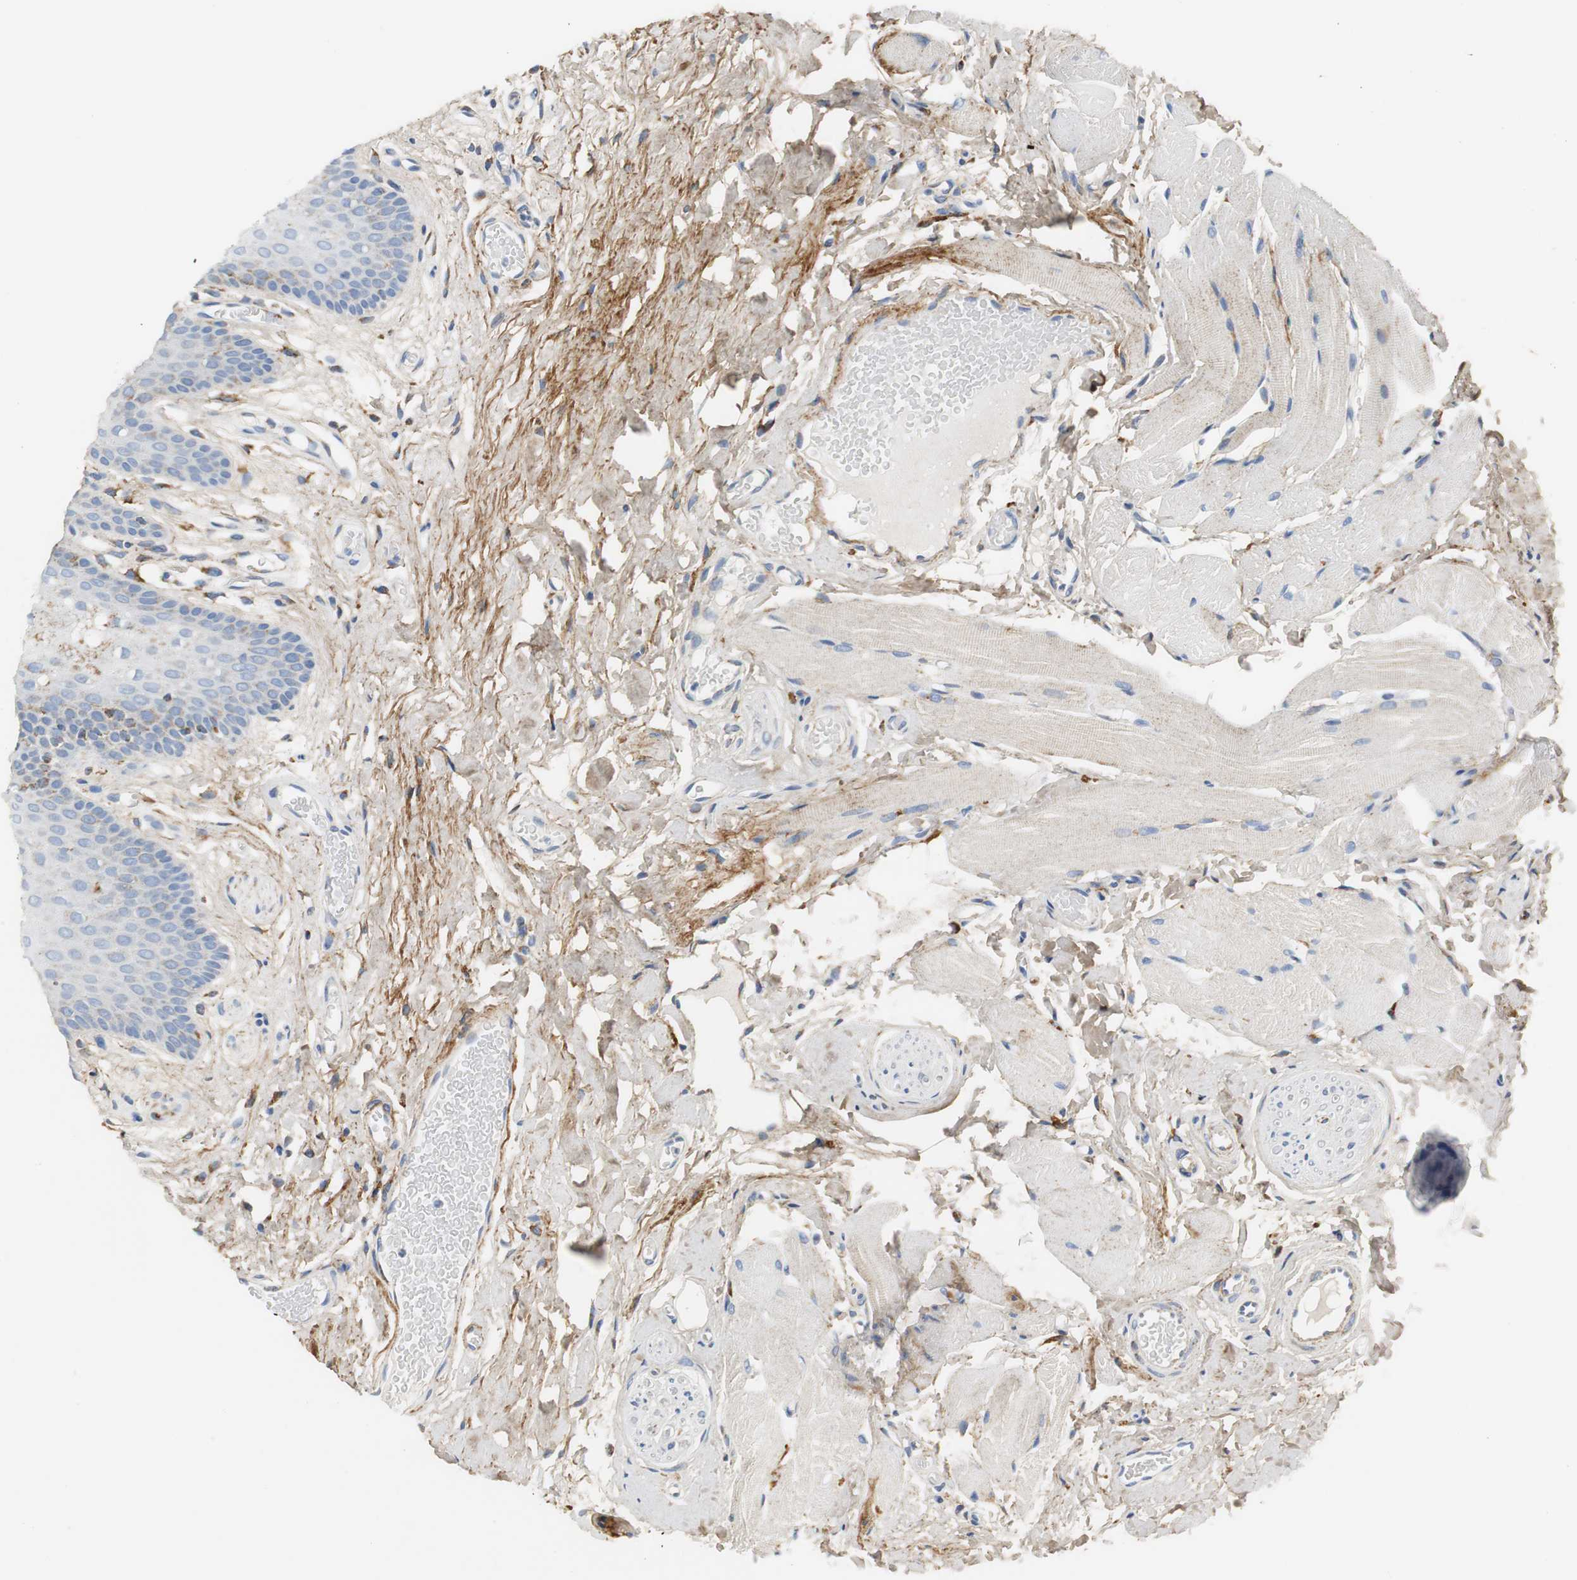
{"staining": {"intensity": "moderate", "quantity": "<25%", "location": "cytoplasmic/membranous"}, "tissue": "oral mucosa", "cell_type": "Squamous epithelial cells", "image_type": "normal", "snomed": [{"axis": "morphology", "description": "Normal tissue, NOS"}, {"axis": "topography", "description": "Oral tissue"}], "caption": "IHC photomicrograph of normal oral mucosa: oral mucosa stained using IHC reveals low levels of moderate protein expression localized specifically in the cytoplasmic/membranous of squamous epithelial cells, appearing as a cytoplasmic/membranous brown color.", "gene": "C1QTNF7", "patient": {"sex": "male", "age": 54}}